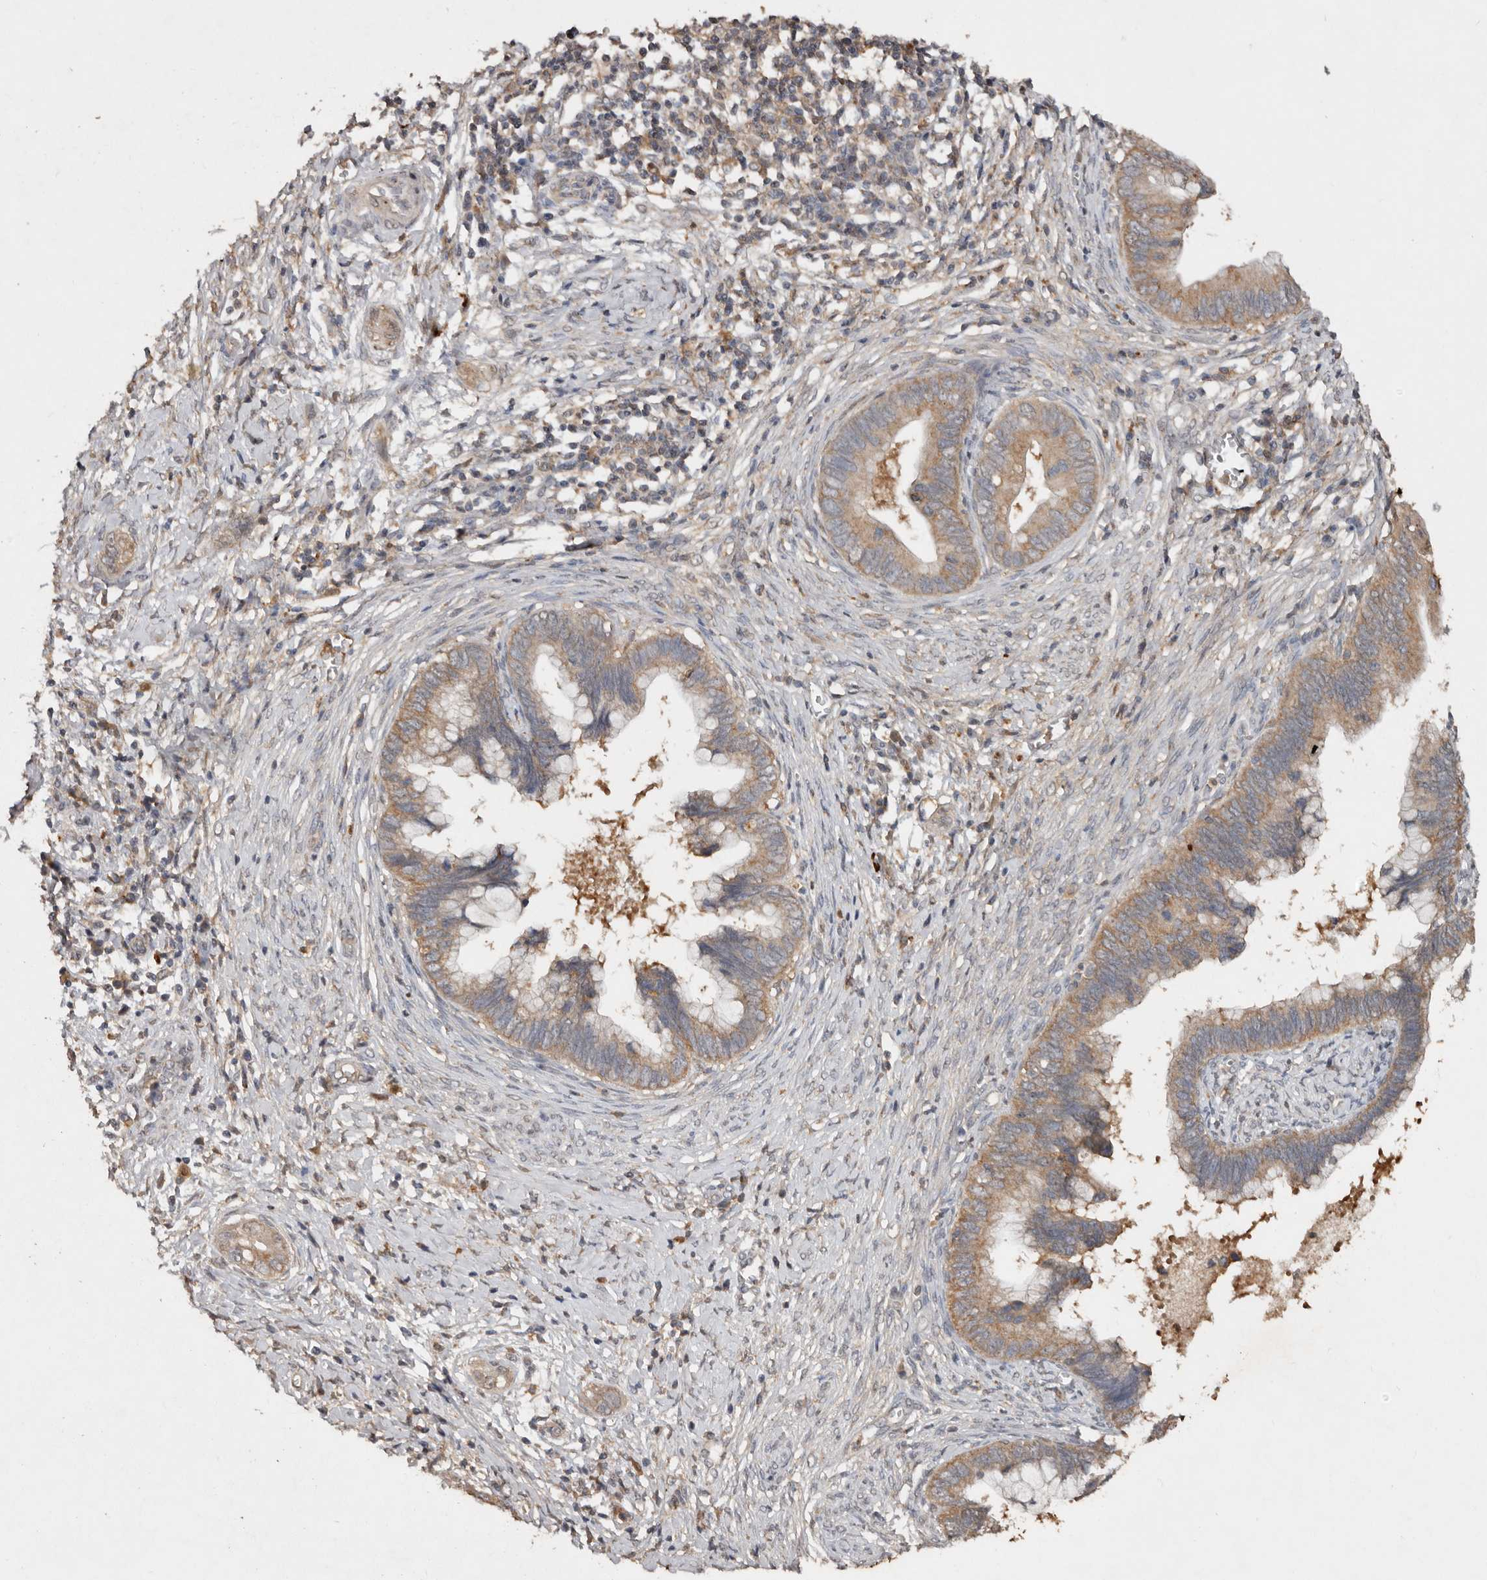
{"staining": {"intensity": "moderate", "quantity": ">75%", "location": "cytoplasmic/membranous"}, "tissue": "cervical cancer", "cell_type": "Tumor cells", "image_type": "cancer", "snomed": [{"axis": "morphology", "description": "Adenocarcinoma, NOS"}, {"axis": "topography", "description": "Cervix"}], "caption": "Immunohistochemistry (IHC) staining of cervical cancer (adenocarcinoma), which displays medium levels of moderate cytoplasmic/membranous expression in about >75% of tumor cells indicating moderate cytoplasmic/membranous protein positivity. The staining was performed using DAB (brown) for protein detection and nuclei were counterstained in hematoxylin (blue).", "gene": "EDEM1", "patient": {"sex": "female", "age": 44}}